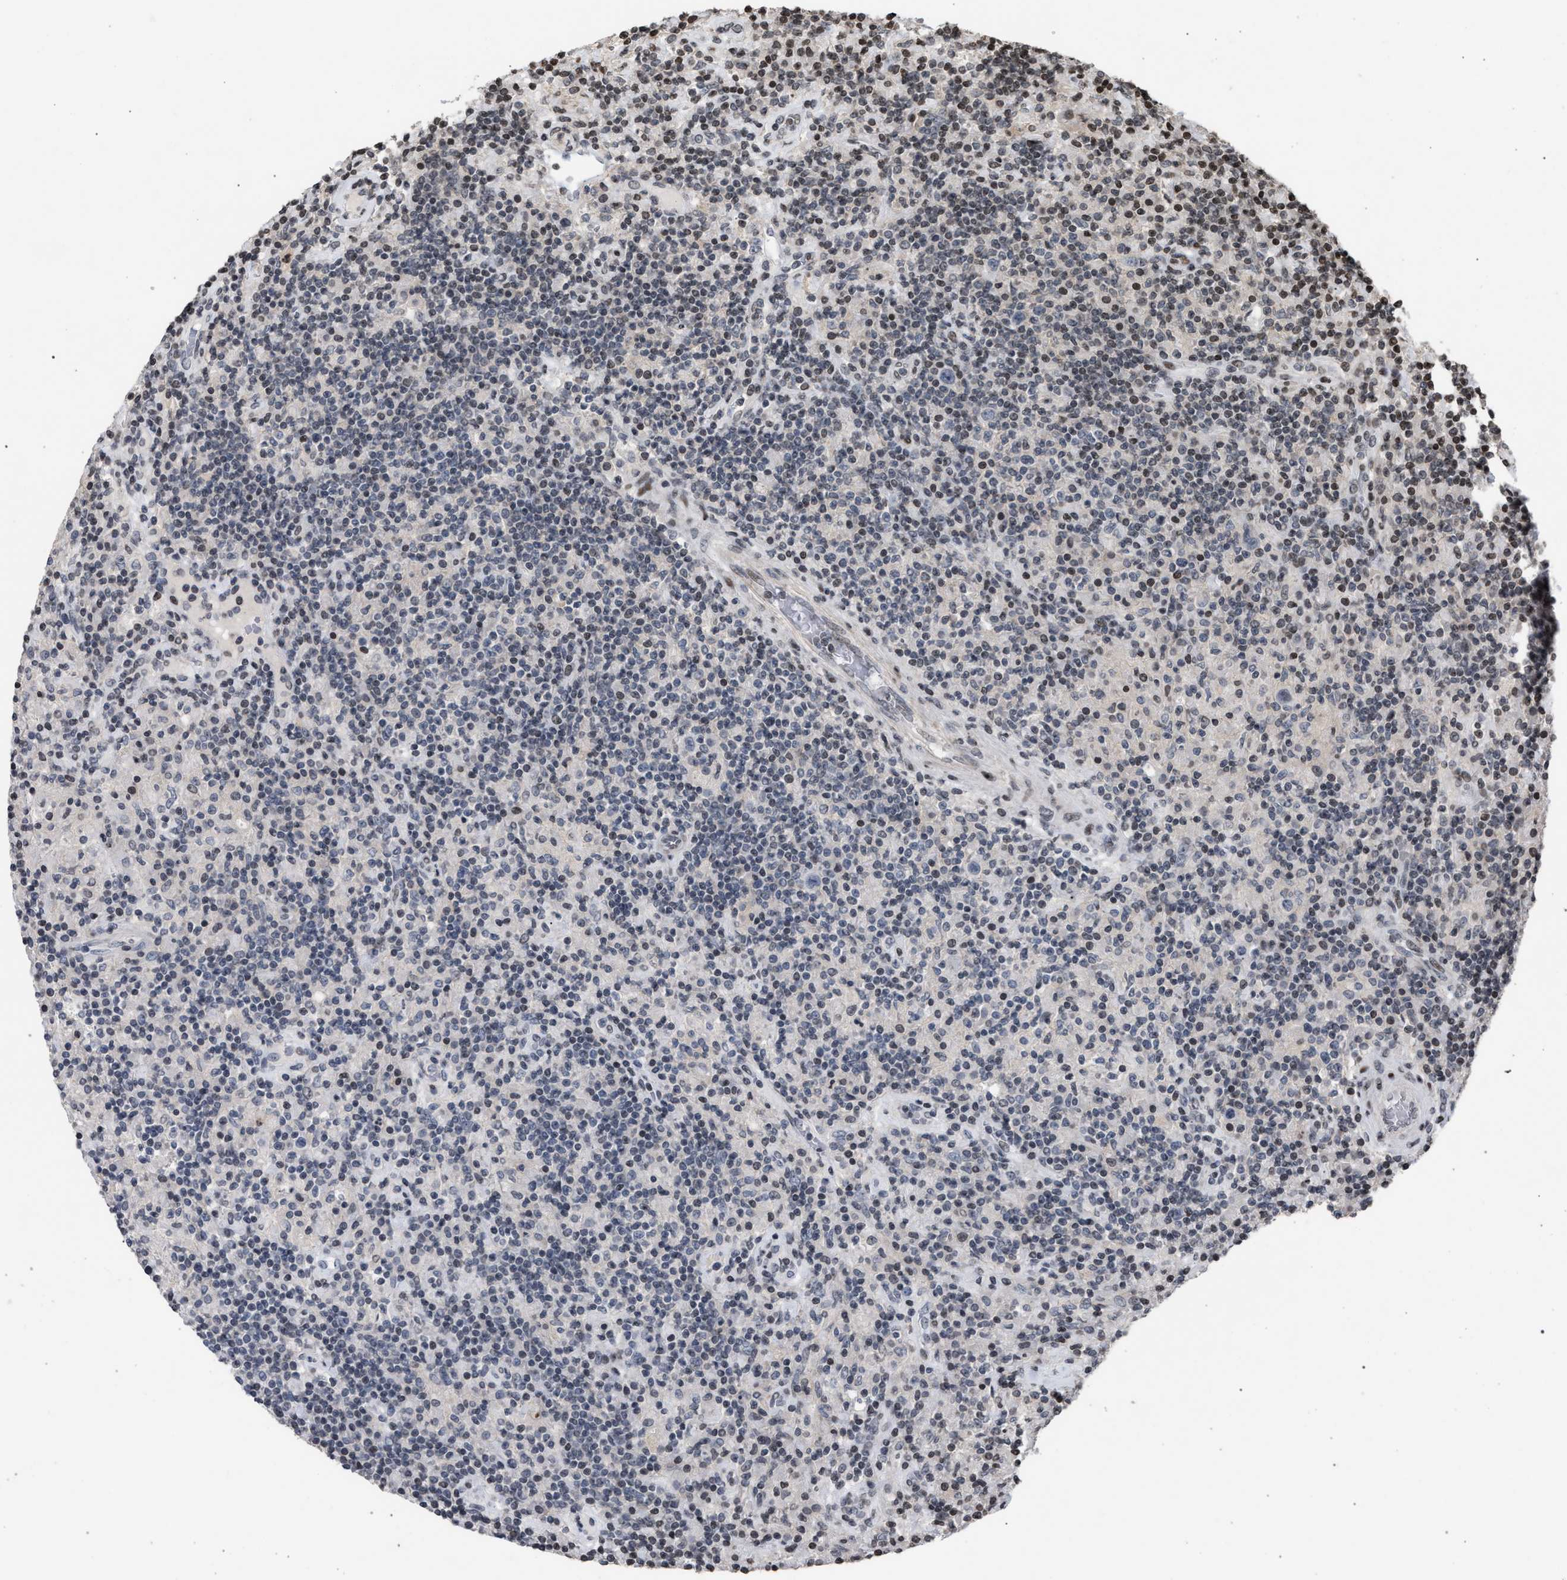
{"staining": {"intensity": "negative", "quantity": "none", "location": "none"}, "tissue": "lymphoma", "cell_type": "Tumor cells", "image_type": "cancer", "snomed": [{"axis": "morphology", "description": "Hodgkin's disease, NOS"}, {"axis": "topography", "description": "Lymph node"}], "caption": "Immunohistochemistry photomicrograph of neoplastic tissue: human lymphoma stained with DAB exhibits no significant protein expression in tumor cells.", "gene": "FOXD3", "patient": {"sex": "male", "age": 70}}